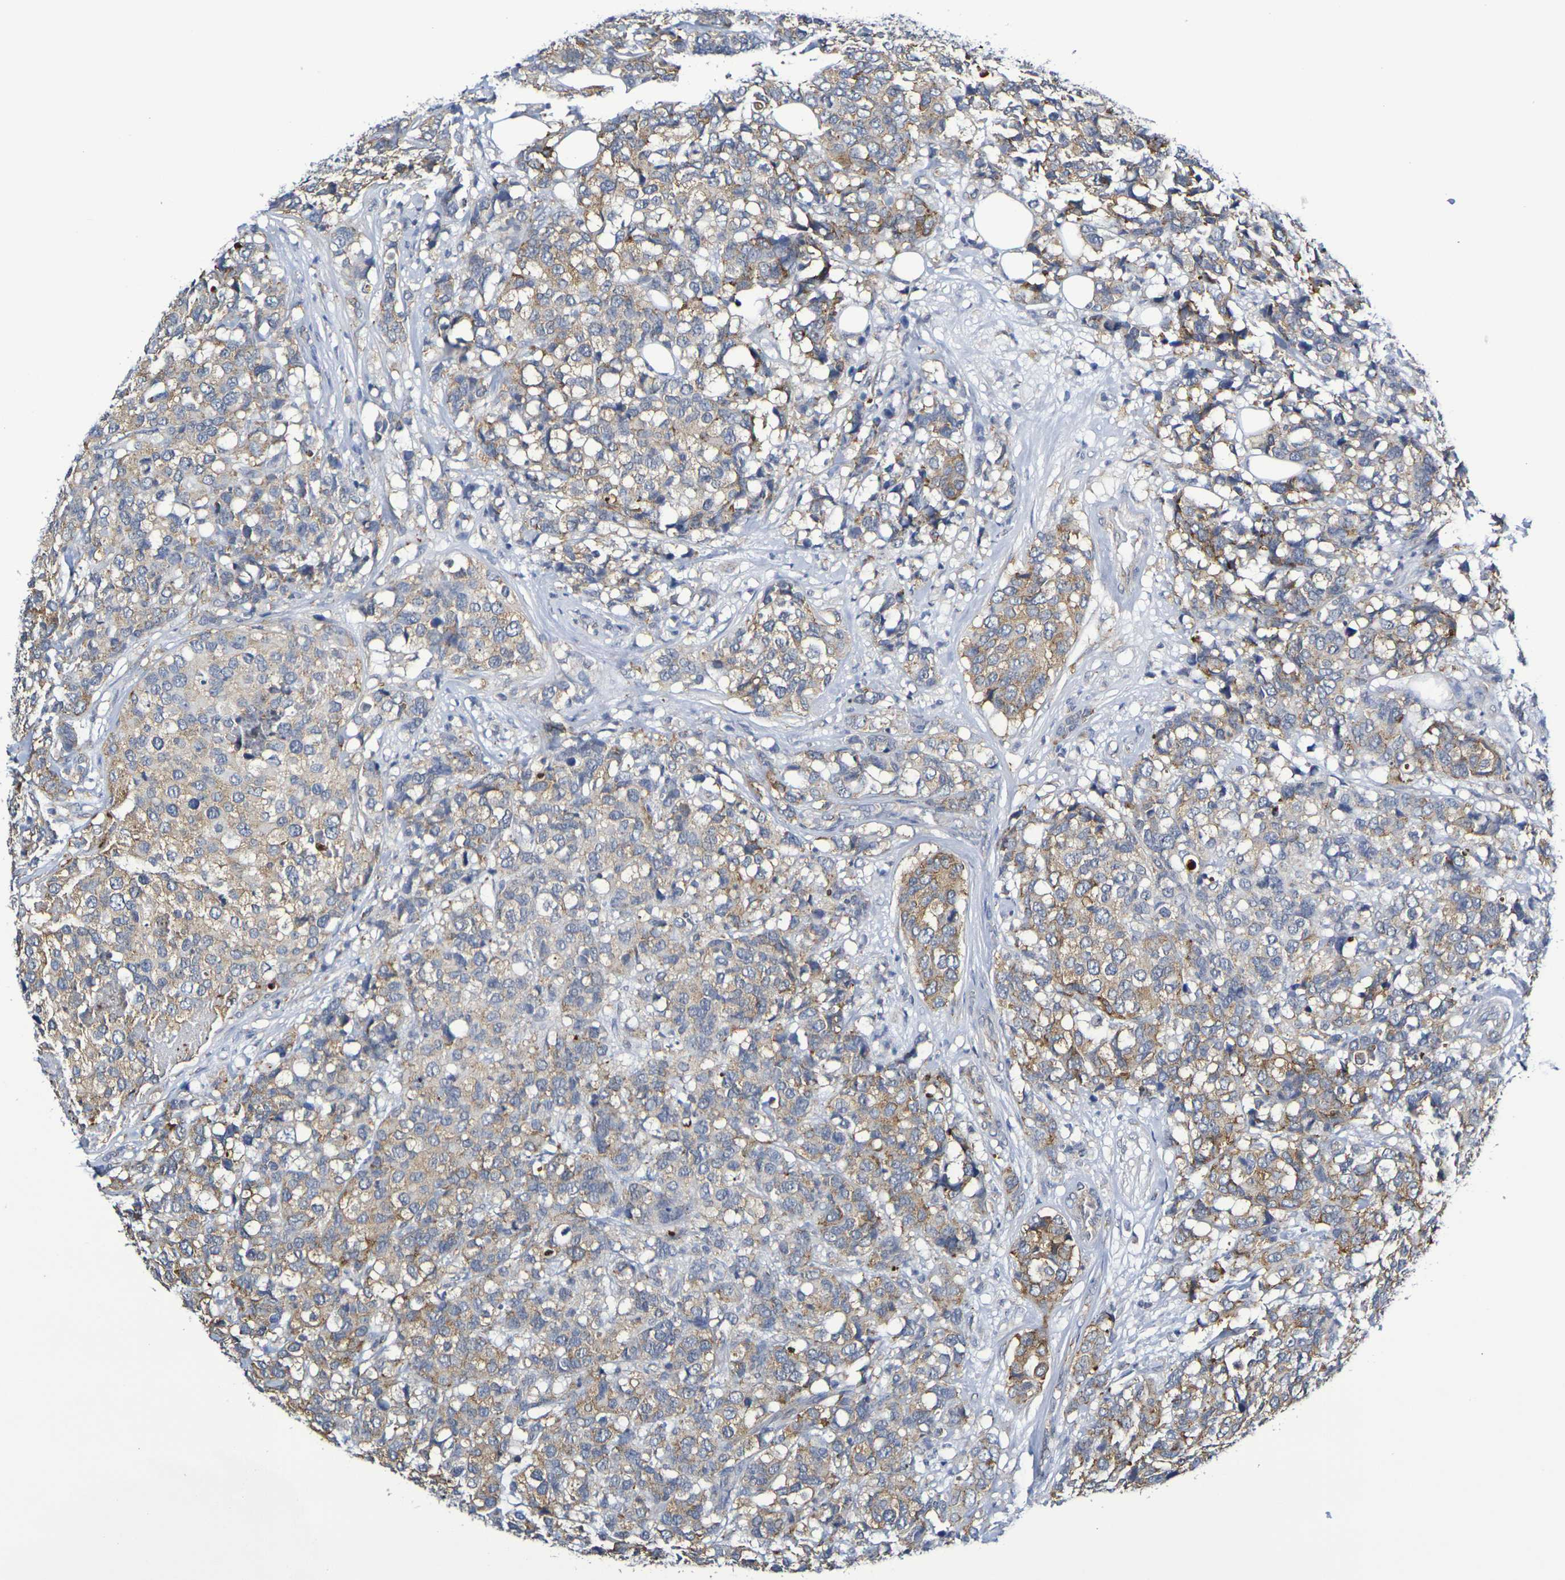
{"staining": {"intensity": "weak", "quantity": ">75%", "location": "cytoplasmic/membranous"}, "tissue": "breast cancer", "cell_type": "Tumor cells", "image_type": "cancer", "snomed": [{"axis": "morphology", "description": "Lobular carcinoma"}, {"axis": "topography", "description": "Breast"}], "caption": "A micrograph of breast cancer stained for a protein exhibits weak cytoplasmic/membranous brown staining in tumor cells.", "gene": "CHRNB1", "patient": {"sex": "female", "age": 59}}